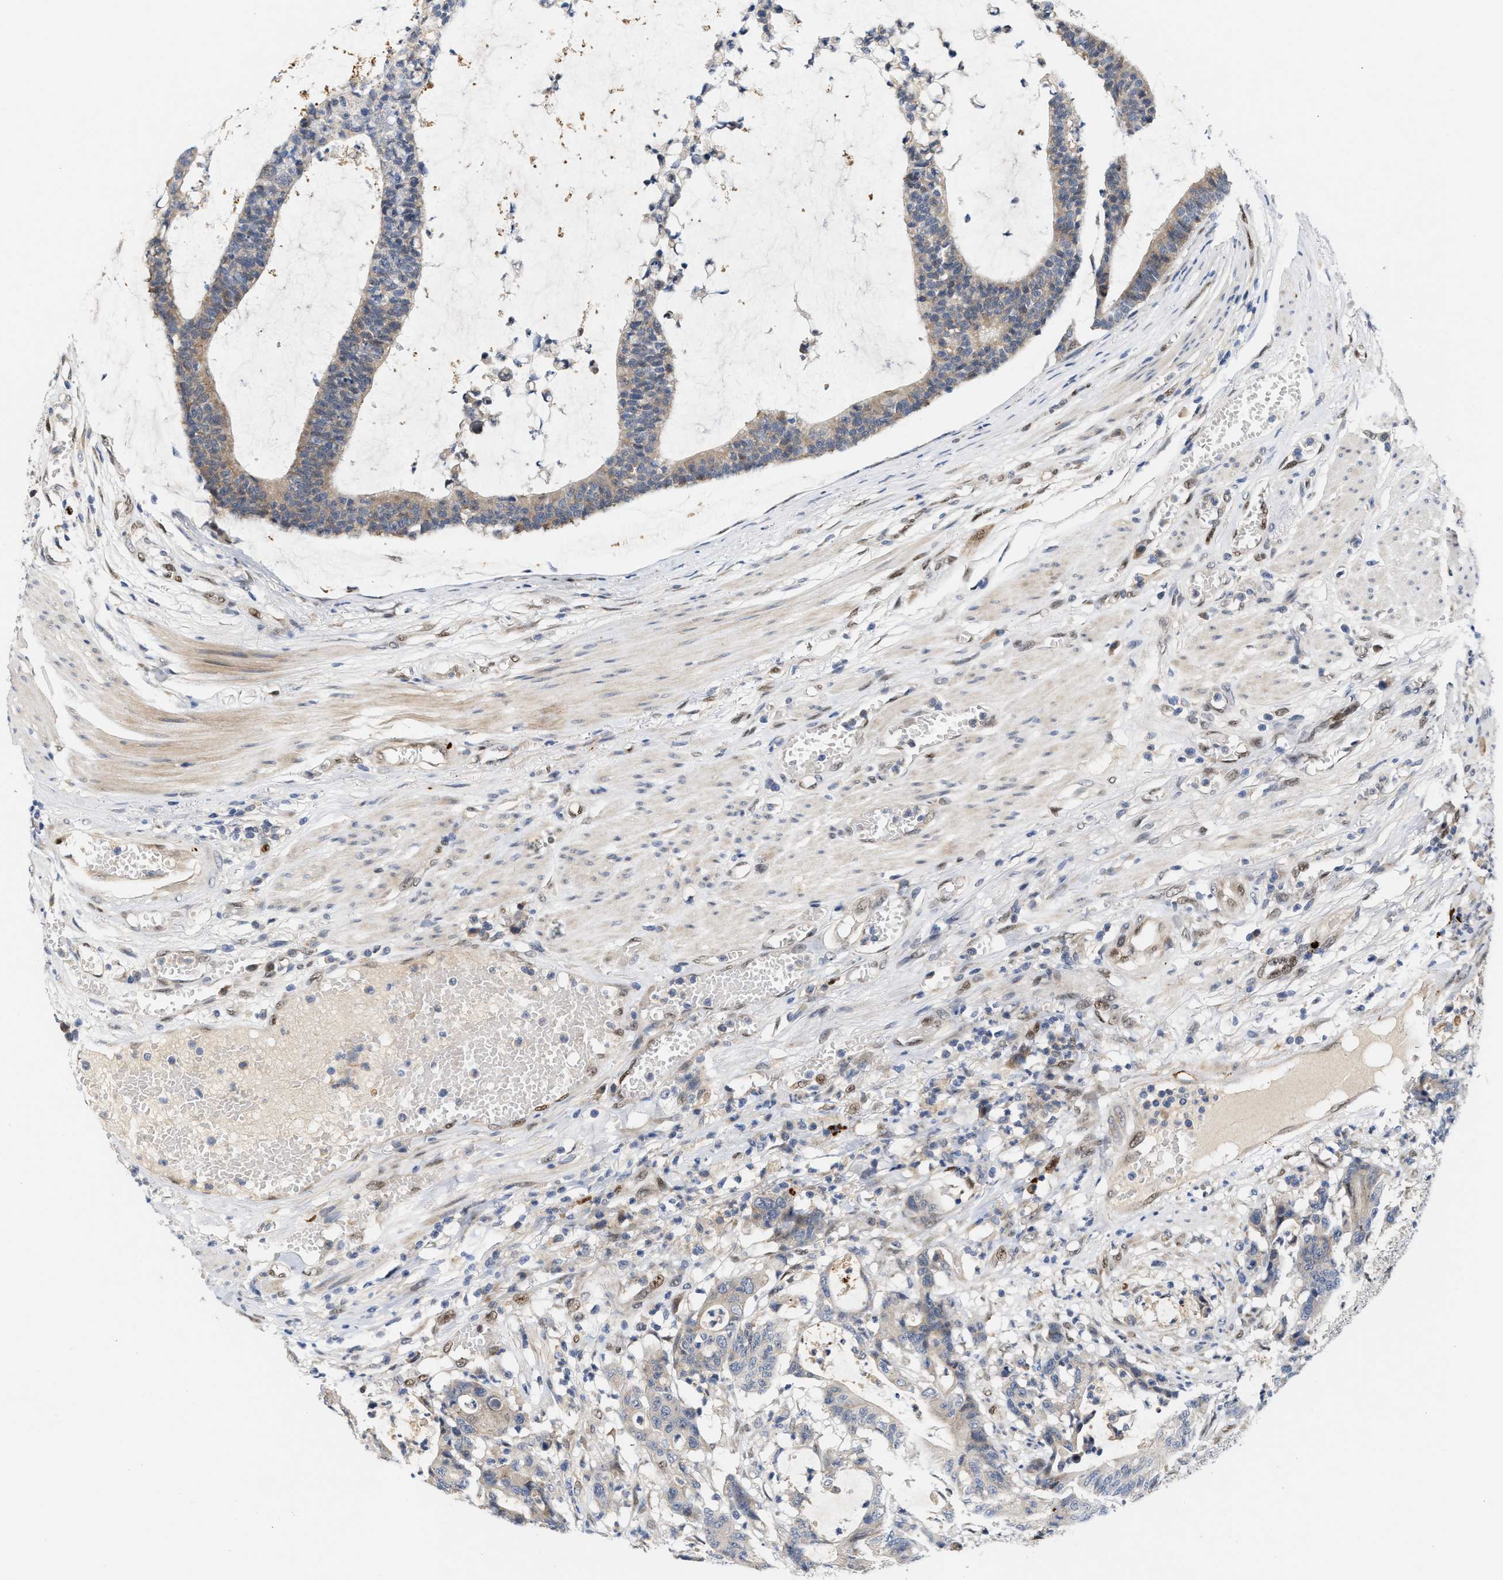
{"staining": {"intensity": "weak", "quantity": ">75%", "location": "cytoplasmic/membranous"}, "tissue": "colorectal cancer", "cell_type": "Tumor cells", "image_type": "cancer", "snomed": [{"axis": "morphology", "description": "Adenocarcinoma, NOS"}, {"axis": "topography", "description": "Colon"}], "caption": "Immunohistochemical staining of colorectal adenocarcinoma exhibits low levels of weak cytoplasmic/membranous protein expression in approximately >75% of tumor cells. The staining is performed using DAB (3,3'-diaminobenzidine) brown chromogen to label protein expression. The nuclei are counter-stained blue using hematoxylin.", "gene": "TCF4", "patient": {"sex": "female", "age": 84}}